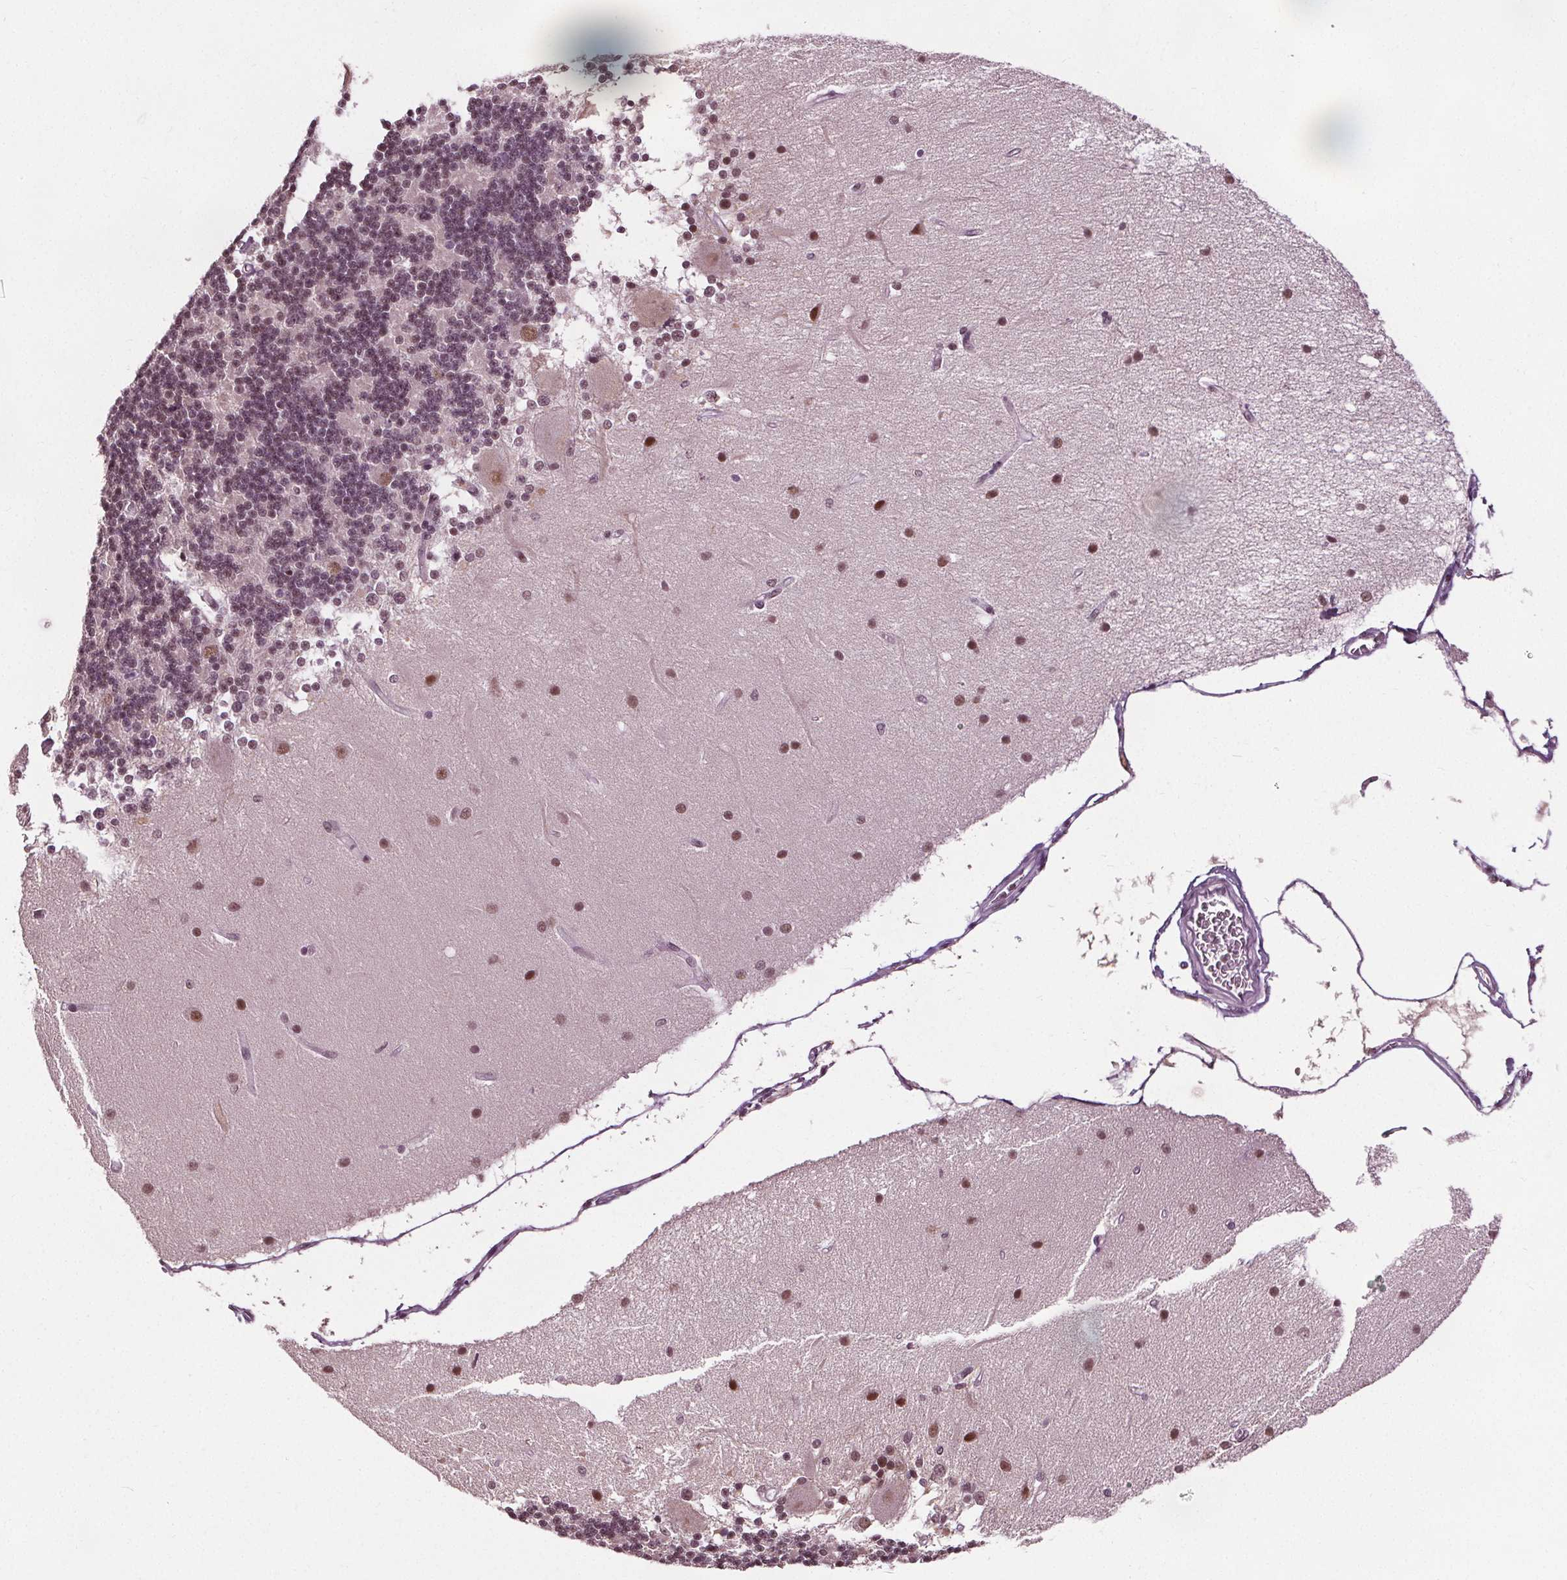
{"staining": {"intensity": "moderate", "quantity": ">75%", "location": "nuclear"}, "tissue": "cerebellum", "cell_type": "Cells in granular layer", "image_type": "normal", "snomed": [{"axis": "morphology", "description": "Normal tissue, NOS"}, {"axis": "topography", "description": "Cerebellum"}], "caption": "Immunohistochemistry (IHC) (DAB) staining of benign cerebellum exhibits moderate nuclear protein positivity in about >75% of cells in granular layer.", "gene": "IWS1", "patient": {"sex": "female", "age": 54}}